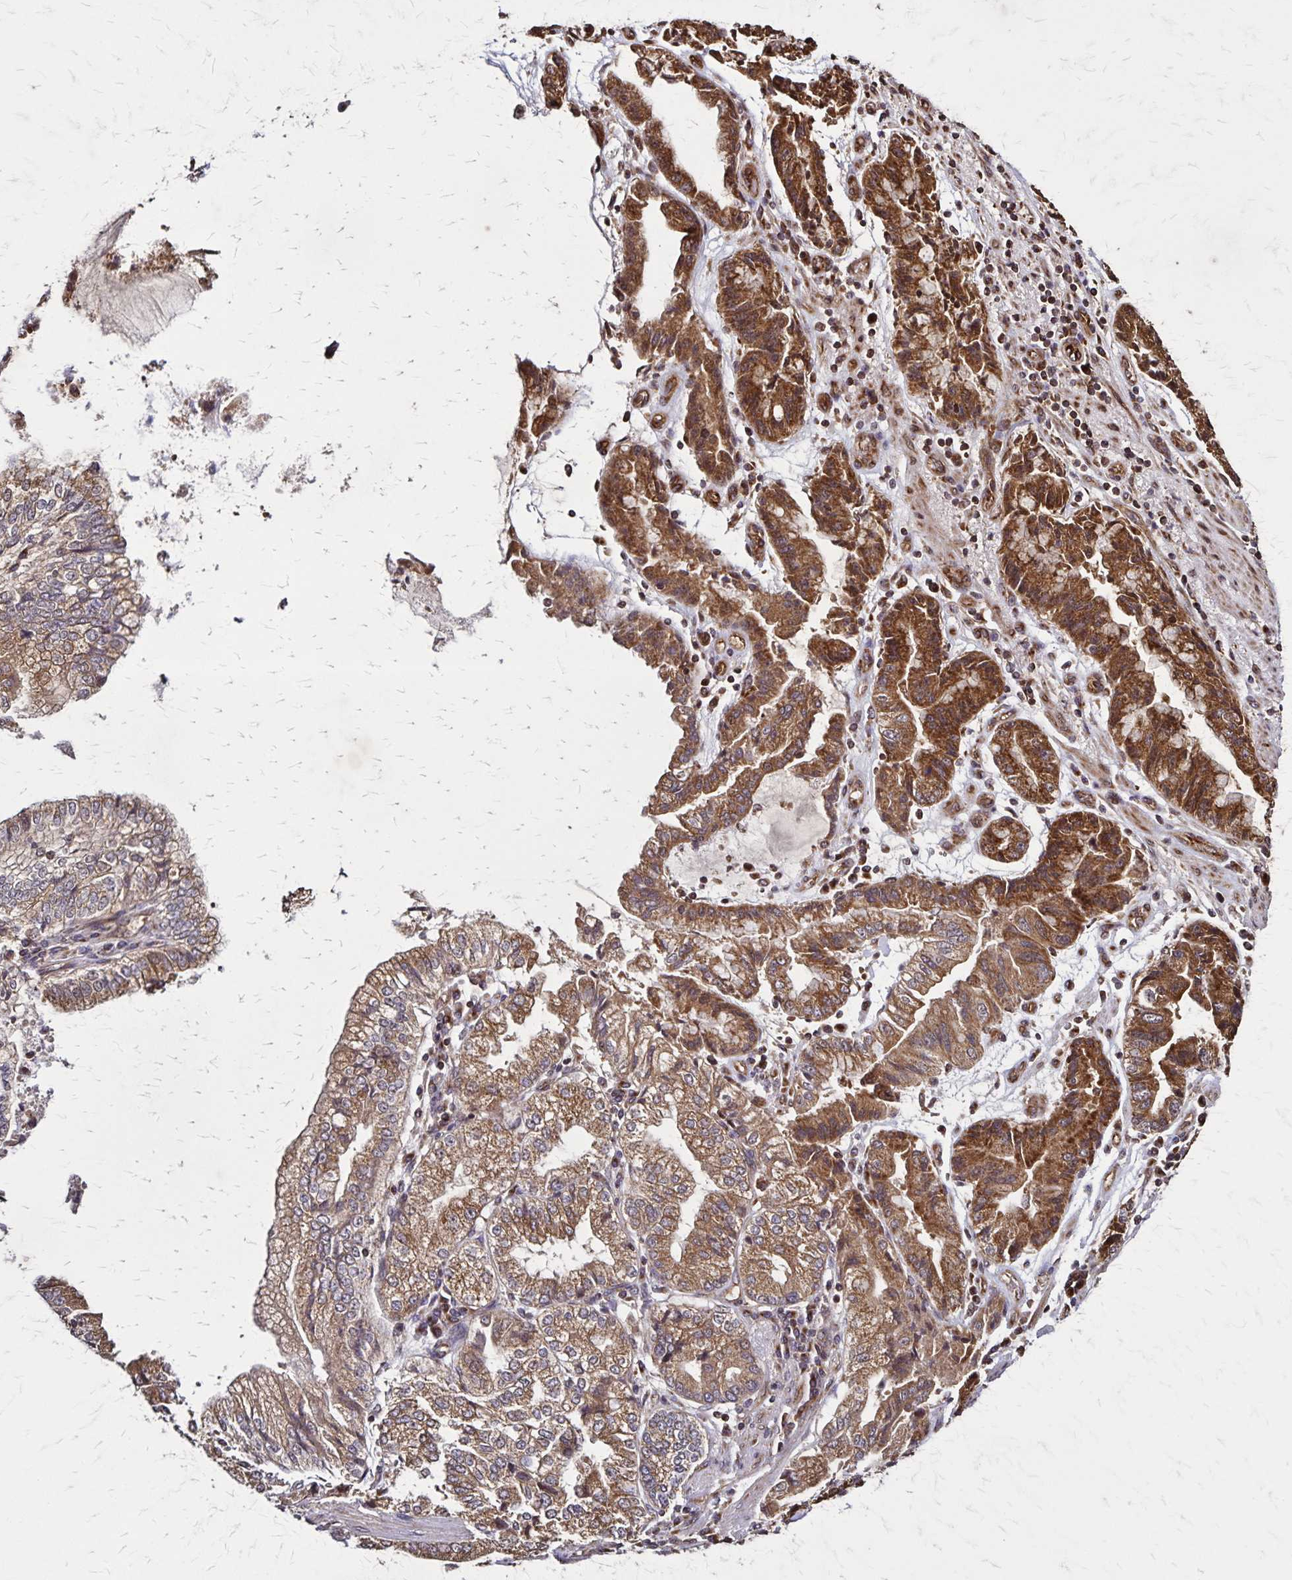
{"staining": {"intensity": "strong", "quantity": ">75%", "location": "cytoplasmic/membranous"}, "tissue": "stomach cancer", "cell_type": "Tumor cells", "image_type": "cancer", "snomed": [{"axis": "morphology", "description": "Adenocarcinoma, NOS"}, {"axis": "topography", "description": "Stomach, upper"}], "caption": "Immunohistochemistry (DAB (3,3'-diaminobenzidine)) staining of stomach cancer (adenocarcinoma) reveals strong cytoplasmic/membranous protein positivity in approximately >75% of tumor cells. (brown staining indicates protein expression, while blue staining denotes nuclei).", "gene": "NFS1", "patient": {"sex": "female", "age": 74}}